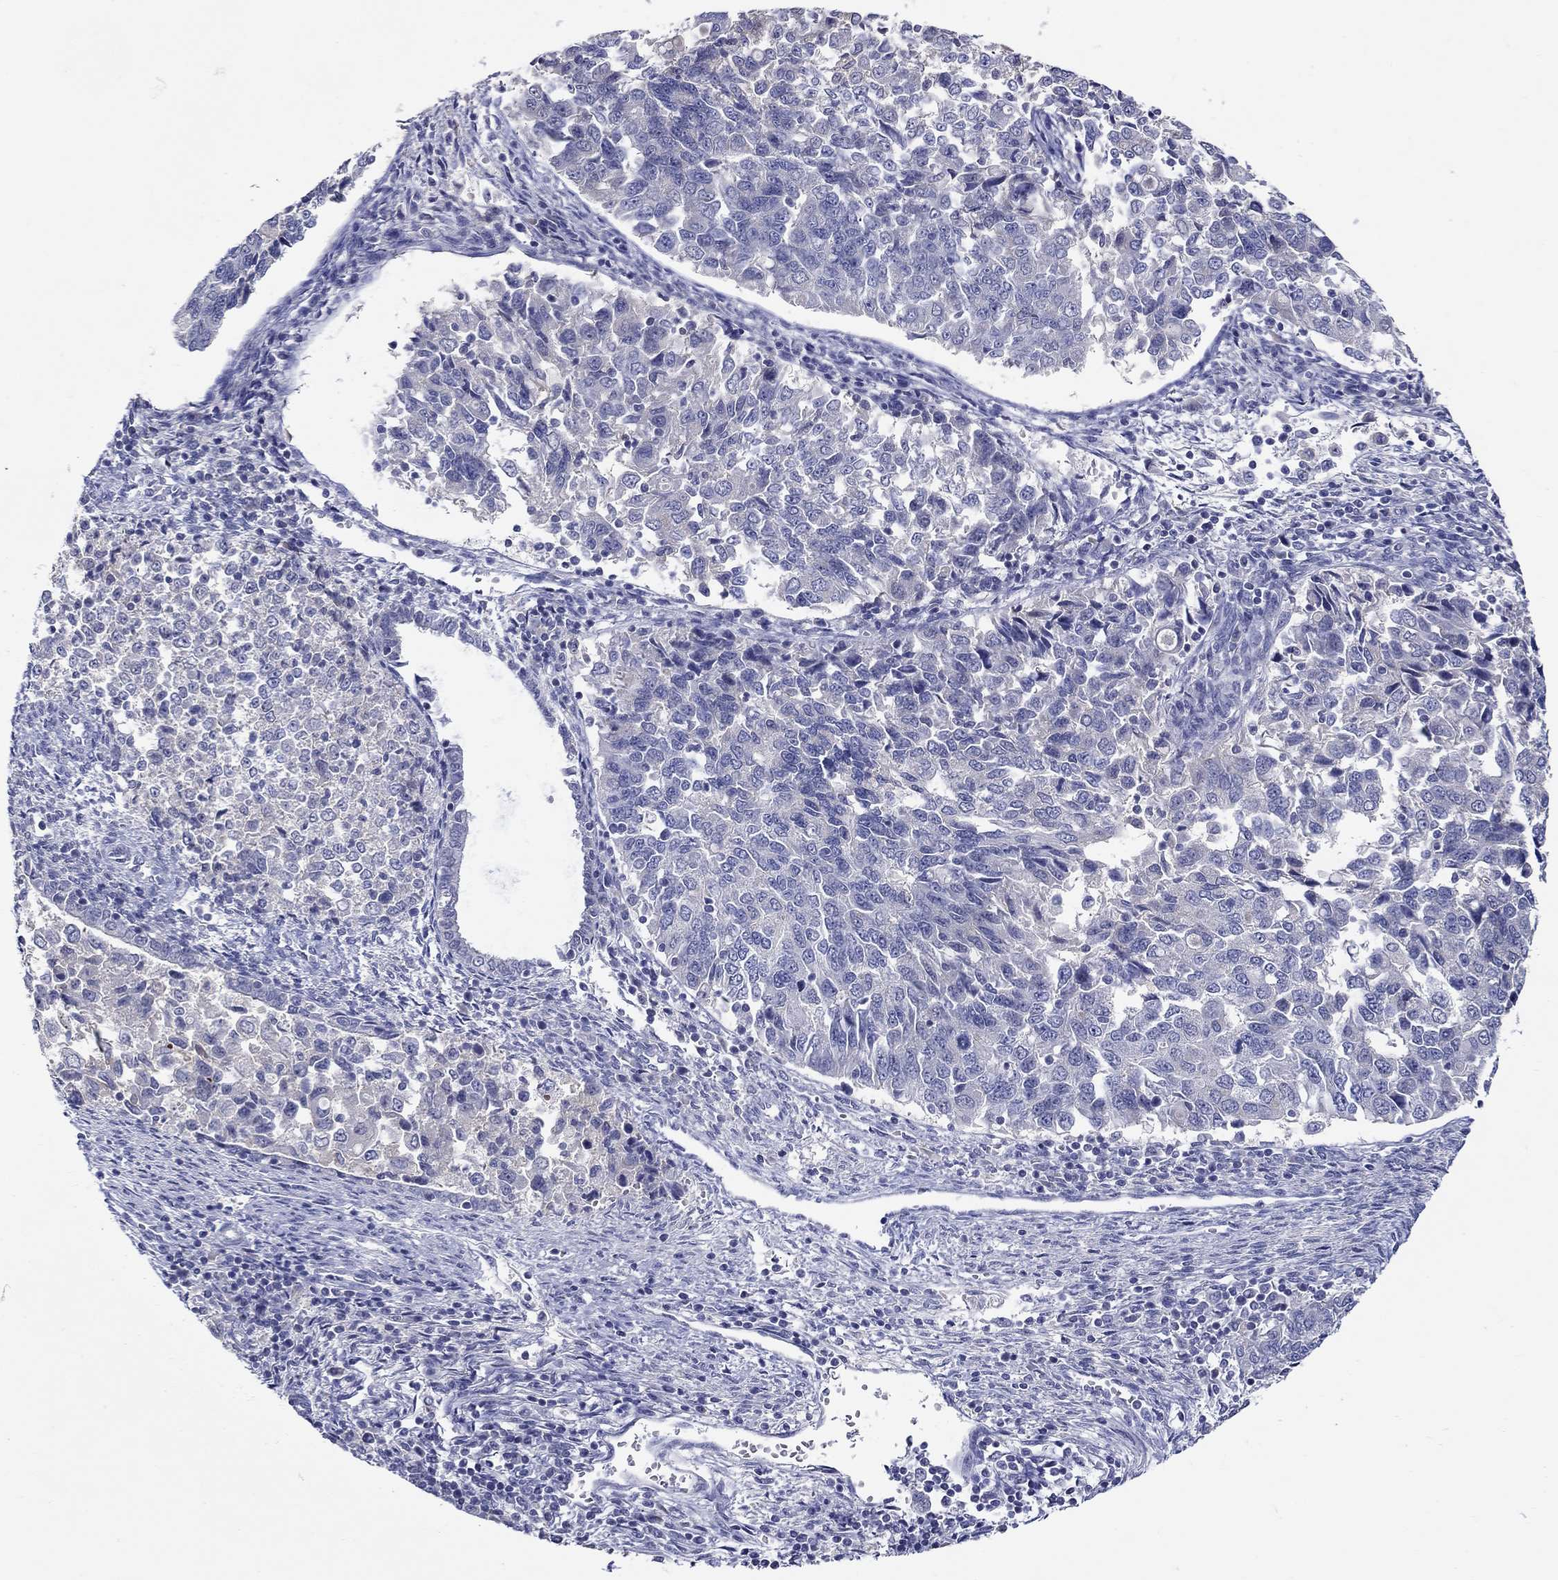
{"staining": {"intensity": "negative", "quantity": "none", "location": "none"}, "tissue": "endometrial cancer", "cell_type": "Tumor cells", "image_type": "cancer", "snomed": [{"axis": "morphology", "description": "Adenocarcinoma, NOS"}, {"axis": "topography", "description": "Endometrium"}], "caption": "DAB immunohistochemical staining of endometrial cancer exhibits no significant positivity in tumor cells.", "gene": "SLC30A3", "patient": {"sex": "female", "age": 43}}